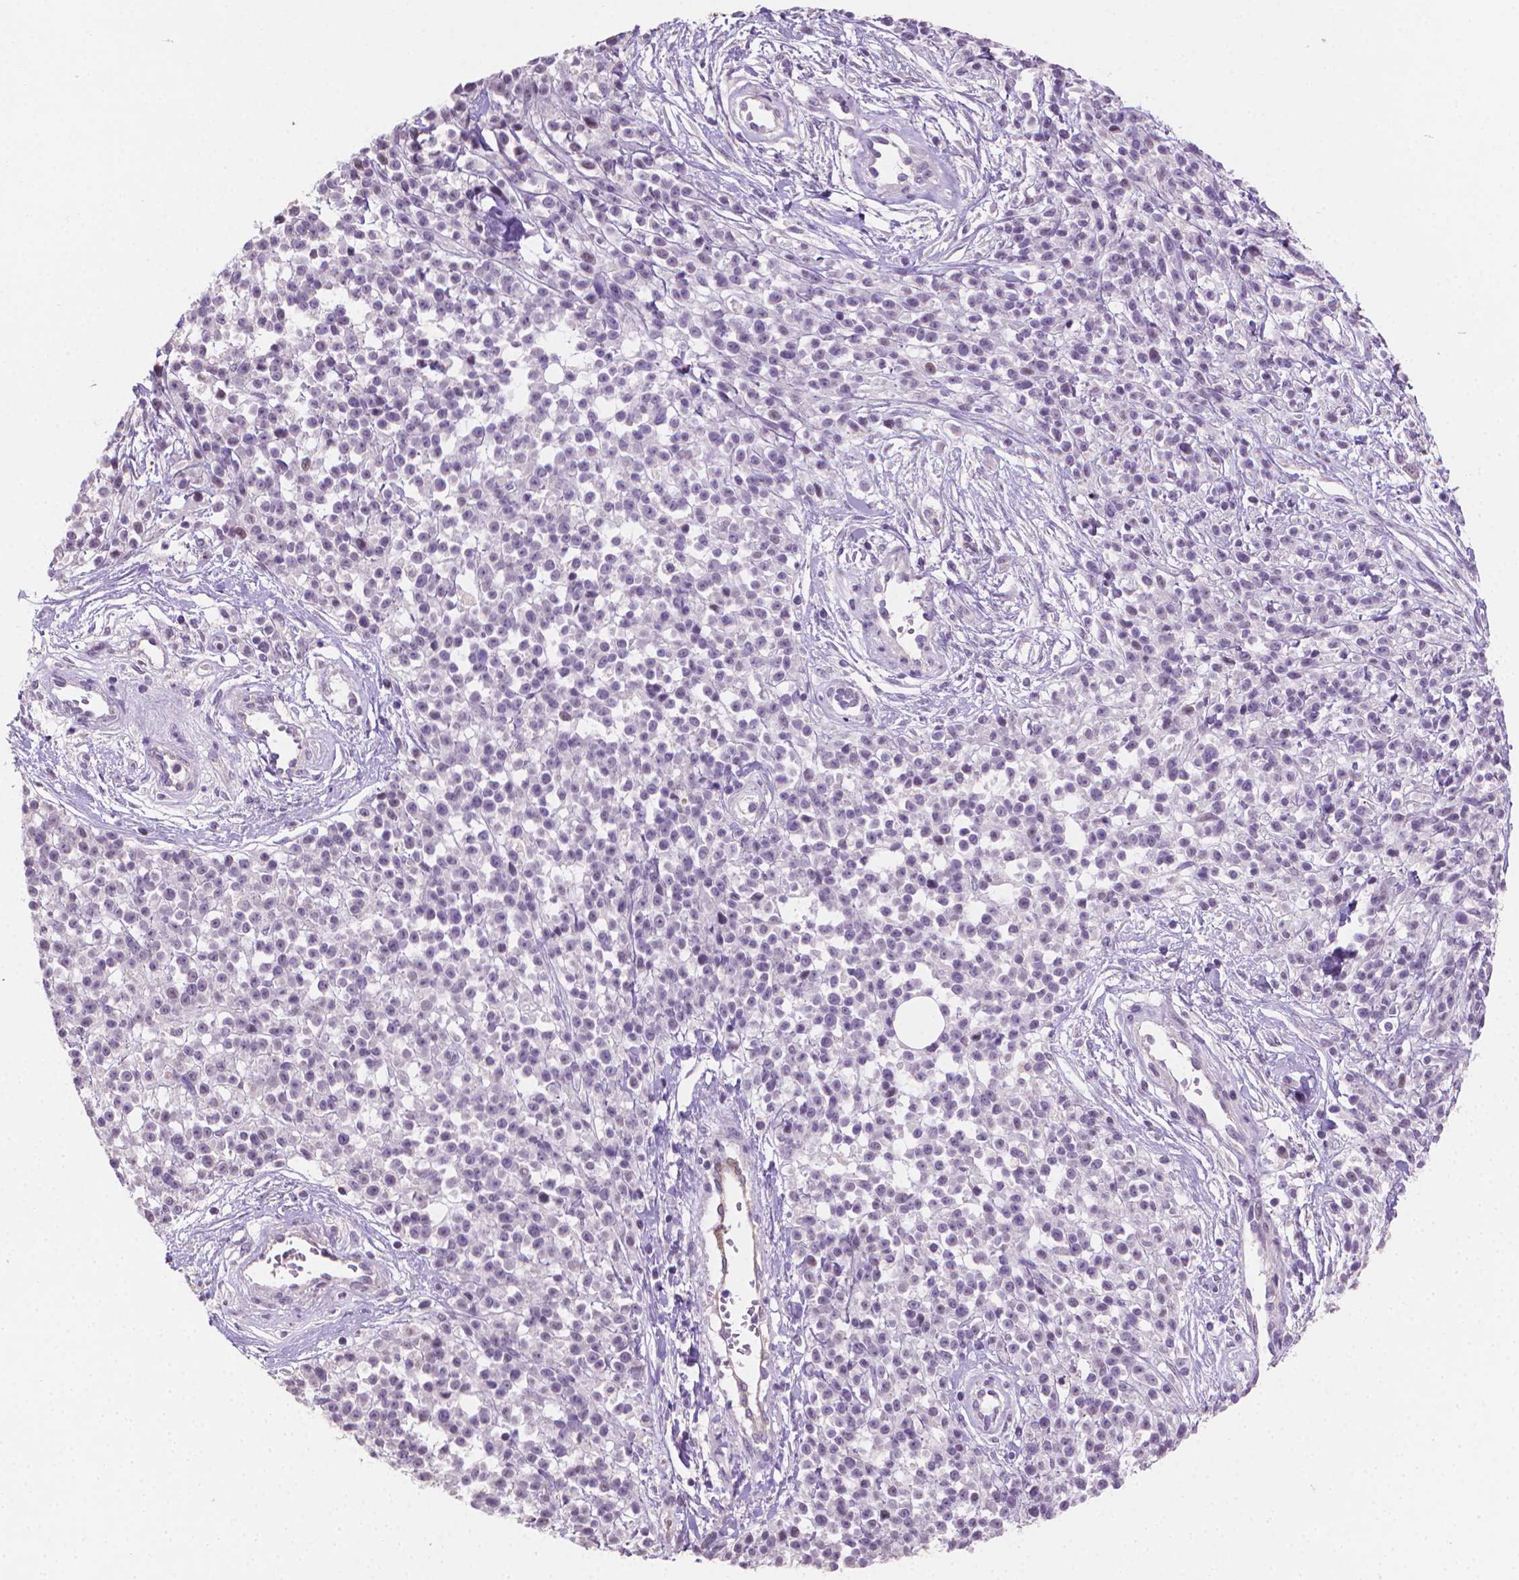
{"staining": {"intensity": "negative", "quantity": "none", "location": "none"}, "tissue": "melanoma", "cell_type": "Tumor cells", "image_type": "cancer", "snomed": [{"axis": "morphology", "description": "Malignant melanoma, NOS"}, {"axis": "topography", "description": "Skin"}, {"axis": "topography", "description": "Skin of trunk"}], "caption": "Tumor cells are negative for brown protein staining in melanoma.", "gene": "CLXN", "patient": {"sex": "male", "age": 74}}